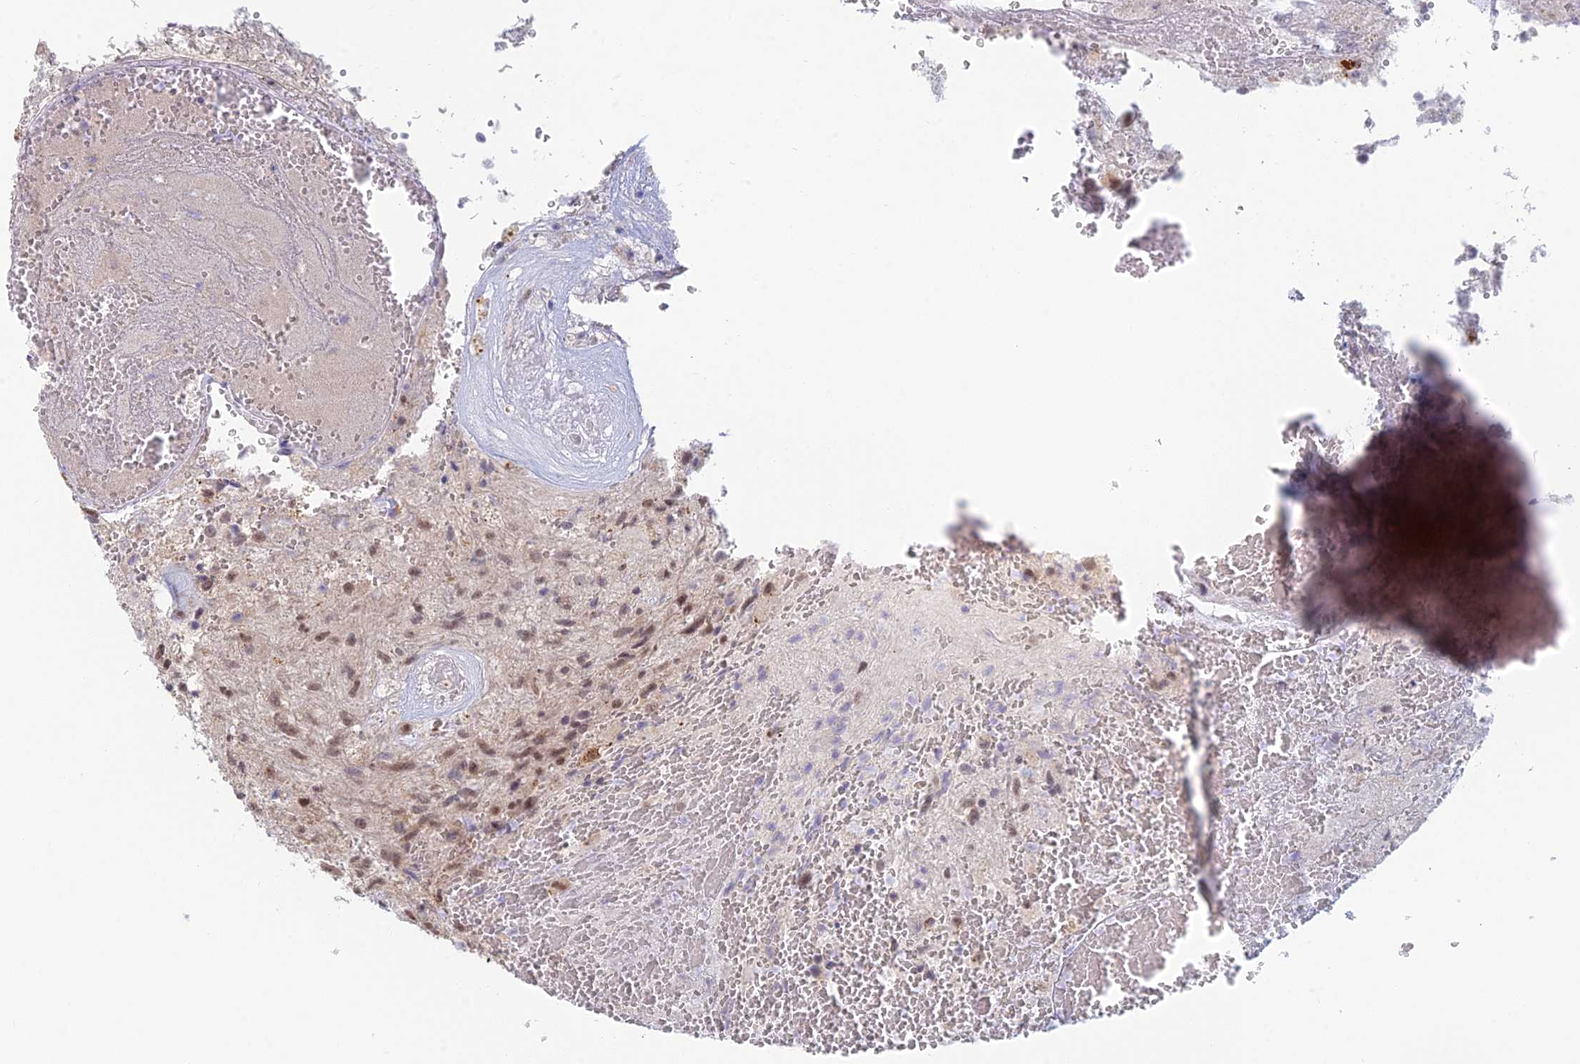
{"staining": {"intensity": "weak", "quantity": ">75%", "location": "nuclear"}, "tissue": "glioma", "cell_type": "Tumor cells", "image_type": "cancer", "snomed": [{"axis": "morphology", "description": "Glioma, malignant, High grade"}, {"axis": "topography", "description": "Brain"}], "caption": "An image showing weak nuclear positivity in approximately >75% of tumor cells in high-grade glioma (malignant), as visualized by brown immunohistochemical staining.", "gene": "RANBP3", "patient": {"sex": "male", "age": 56}}